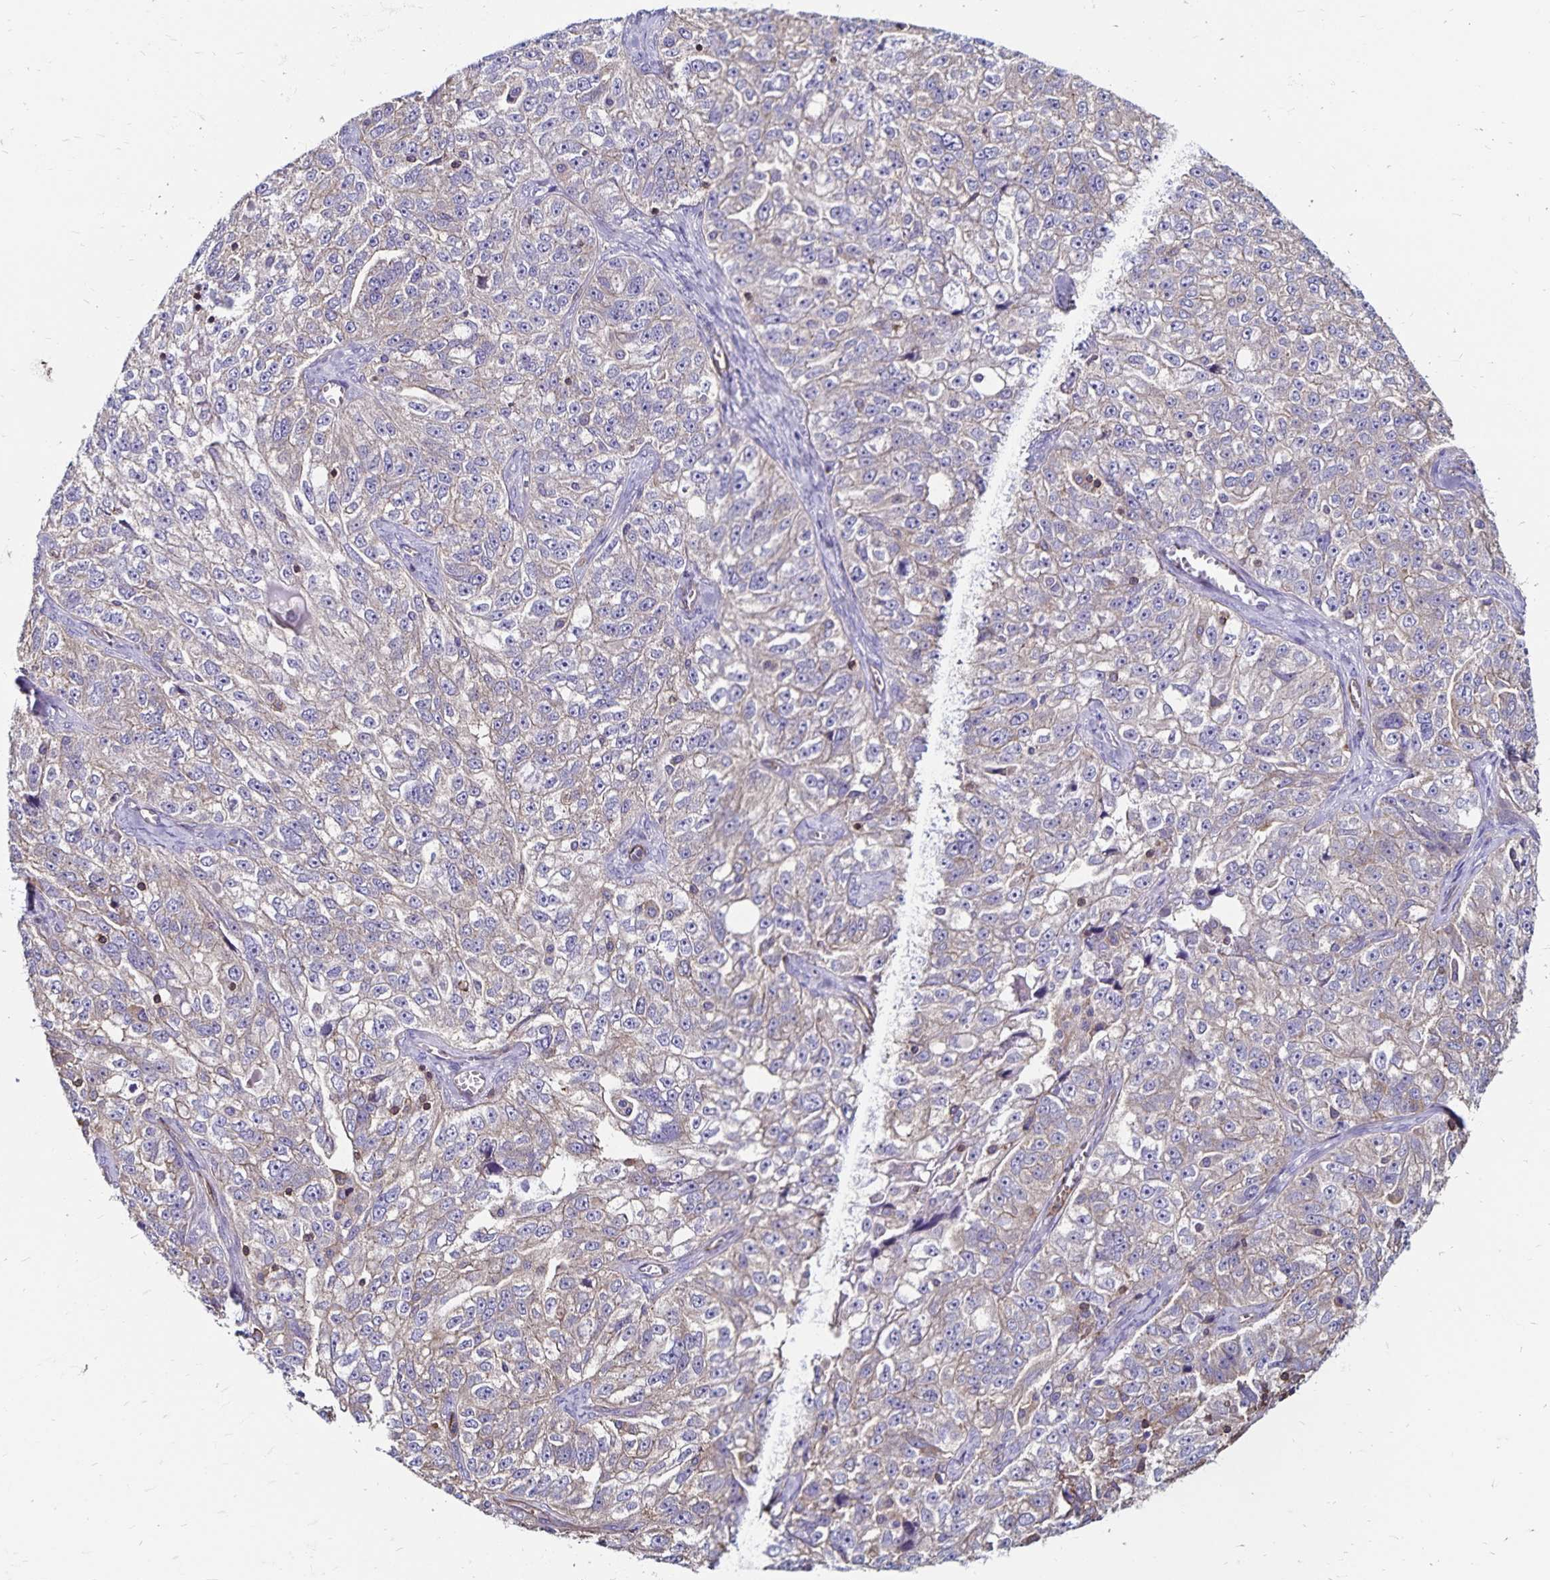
{"staining": {"intensity": "negative", "quantity": "none", "location": "none"}, "tissue": "ovarian cancer", "cell_type": "Tumor cells", "image_type": "cancer", "snomed": [{"axis": "morphology", "description": "Cystadenocarcinoma, serous, NOS"}, {"axis": "topography", "description": "Ovary"}], "caption": "Tumor cells are negative for protein expression in human serous cystadenocarcinoma (ovarian). Brightfield microscopy of immunohistochemistry stained with DAB (3,3'-diaminobenzidine) (brown) and hematoxylin (blue), captured at high magnification.", "gene": "RPRML", "patient": {"sex": "female", "age": 51}}